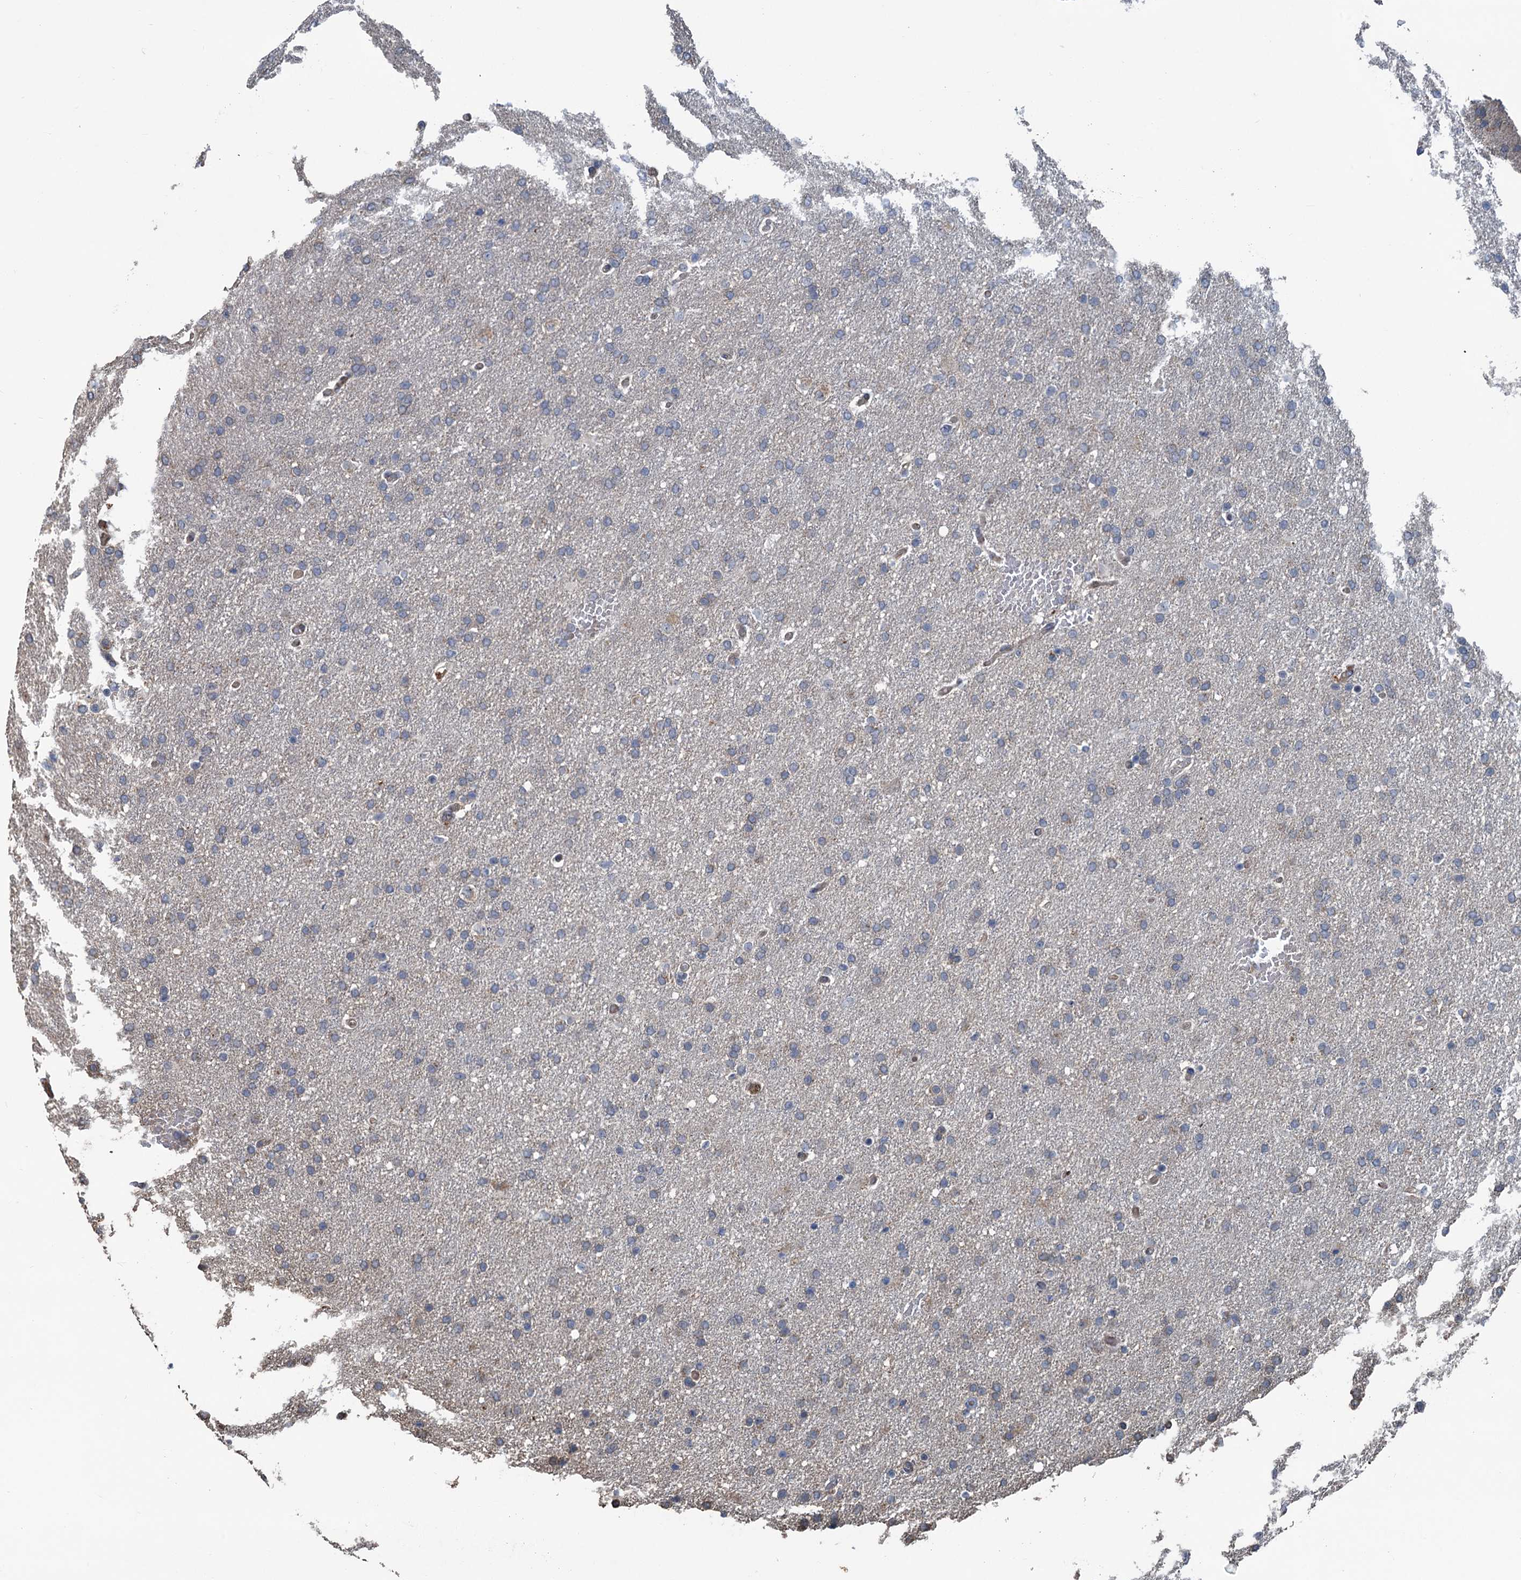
{"staining": {"intensity": "negative", "quantity": "none", "location": "none"}, "tissue": "glioma", "cell_type": "Tumor cells", "image_type": "cancer", "snomed": [{"axis": "morphology", "description": "Glioma, malignant, High grade"}, {"axis": "topography", "description": "Brain"}], "caption": "Immunohistochemistry photomicrograph of neoplastic tissue: glioma stained with DAB (3,3'-diaminobenzidine) shows no significant protein expression in tumor cells.", "gene": "TEDC1", "patient": {"sex": "male", "age": 72}}